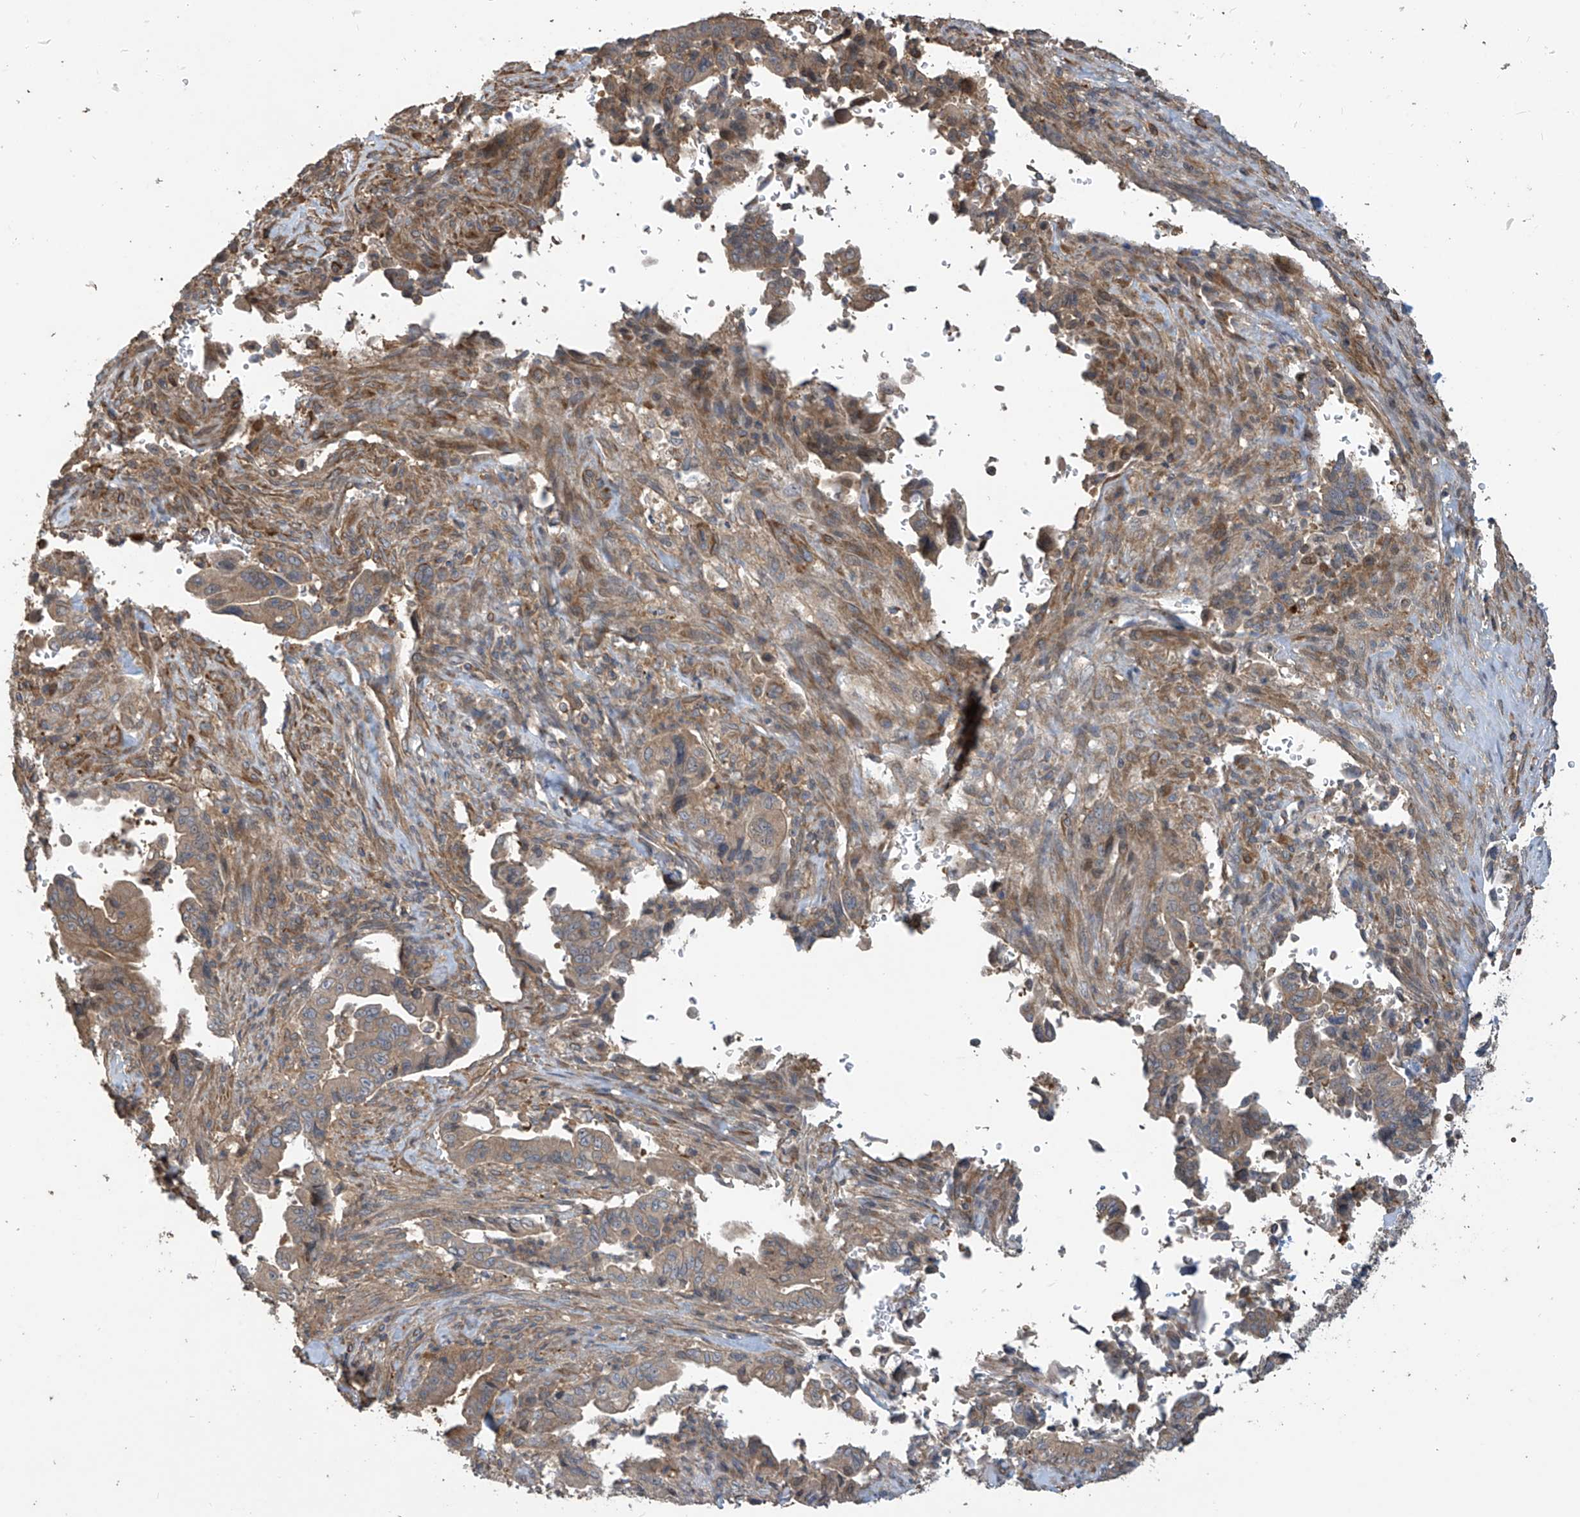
{"staining": {"intensity": "weak", "quantity": ">75%", "location": "cytoplasmic/membranous"}, "tissue": "pancreatic cancer", "cell_type": "Tumor cells", "image_type": "cancer", "snomed": [{"axis": "morphology", "description": "Adenocarcinoma, NOS"}, {"axis": "topography", "description": "Pancreas"}], "caption": "High-magnification brightfield microscopy of pancreatic cancer (adenocarcinoma) stained with DAB (brown) and counterstained with hematoxylin (blue). tumor cells exhibit weak cytoplasmic/membranous expression is appreciated in approximately>75% of cells. The protein is stained brown, and the nuclei are stained in blue (DAB IHC with brightfield microscopy, high magnification).", "gene": "PHACTR4", "patient": {"sex": "male", "age": 70}}